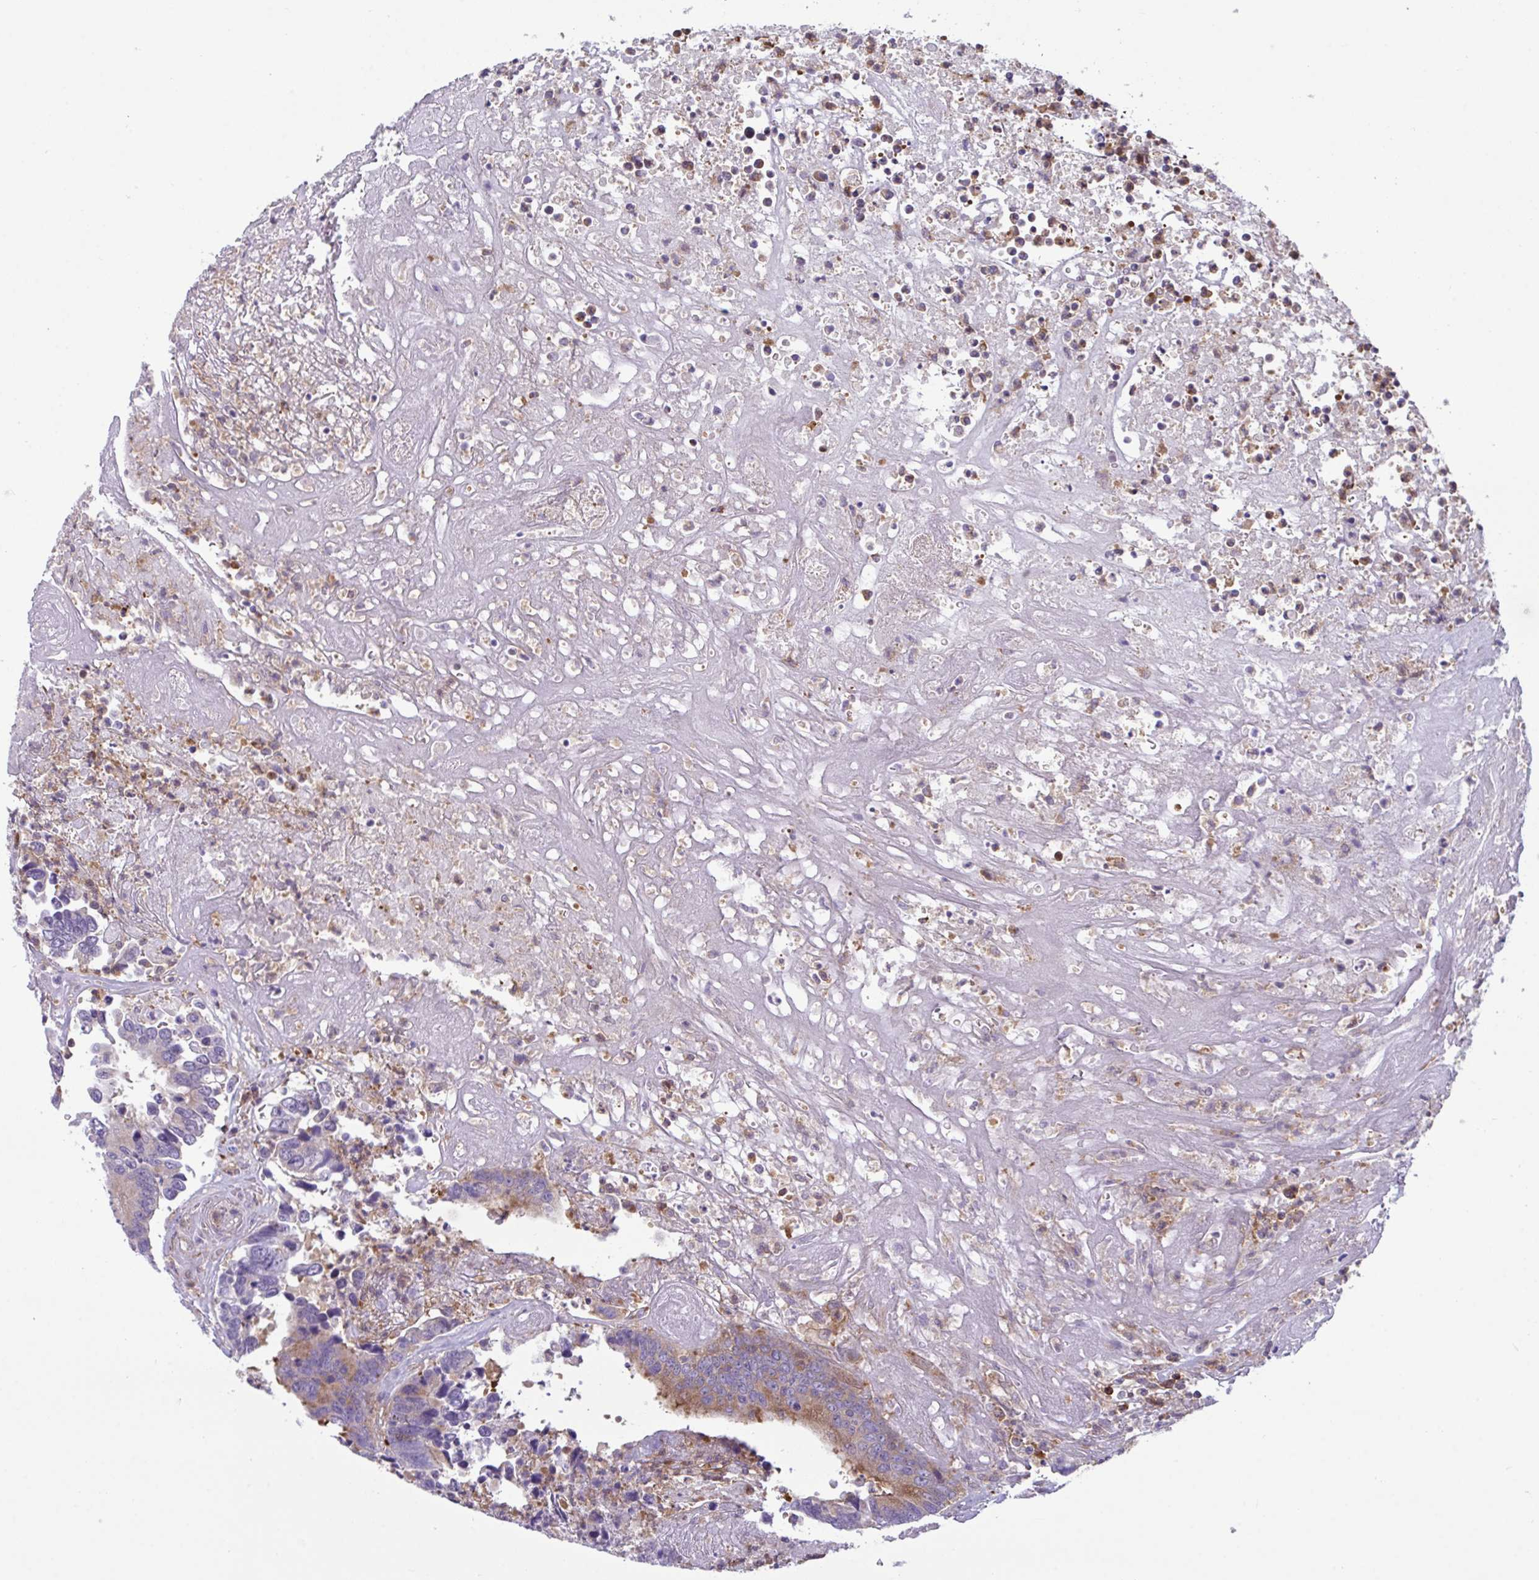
{"staining": {"intensity": "moderate", "quantity": "<25%", "location": "cytoplasmic/membranous"}, "tissue": "colorectal cancer", "cell_type": "Tumor cells", "image_type": "cancer", "snomed": [{"axis": "morphology", "description": "Adenocarcinoma, NOS"}, {"axis": "topography", "description": "Colon"}], "caption": "DAB (3,3'-diaminobenzidine) immunohistochemical staining of colorectal cancer demonstrates moderate cytoplasmic/membranous protein positivity in approximately <25% of tumor cells. The protein of interest is shown in brown color, while the nuclei are stained blue.", "gene": "TSC22D3", "patient": {"sex": "female", "age": 67}}